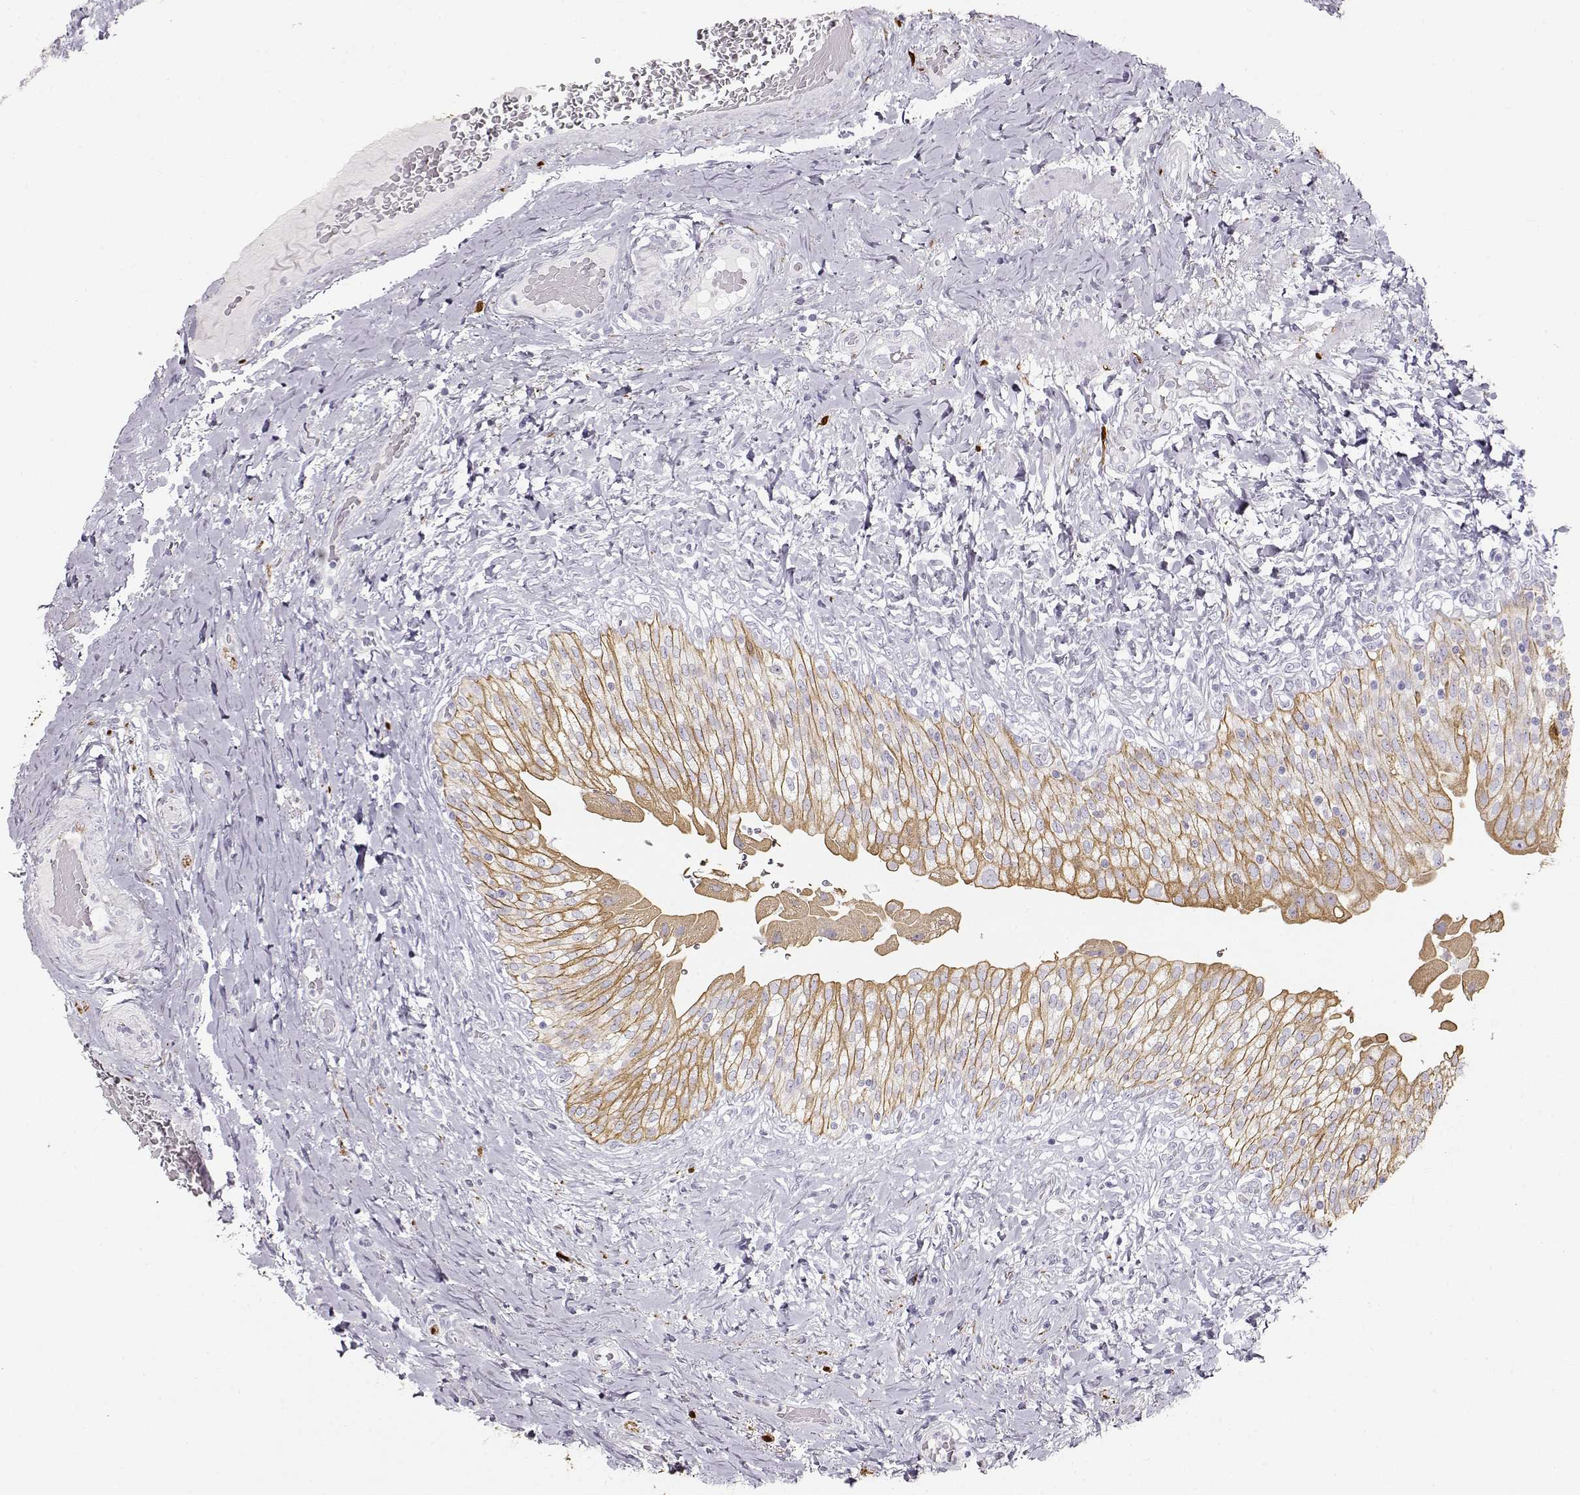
{"staining": {"intensity": "moderate", "quantity": ">75%", "location": "cytoplasmic/membranous"}, "tissue": "urinary bladder", "cell_type": "Urothelial cells", "image_type": "normal", "snomed": [{"axis": "morphology", "description": "Normal tissue, NOS"}, {"axis": "morphology", "description": "Inflammation, NOS"}, {"axis": "topography", "description": "Urinary bladder"}], "caption": "Immunohistochemistry of unremarkable urinary bladder shows medium levels of moderate cytoplasmic/membranous positivity in approximately >75% of urothelial cells.", "gene": "S100B", "patient": {"sex": "male", "age": 64}}